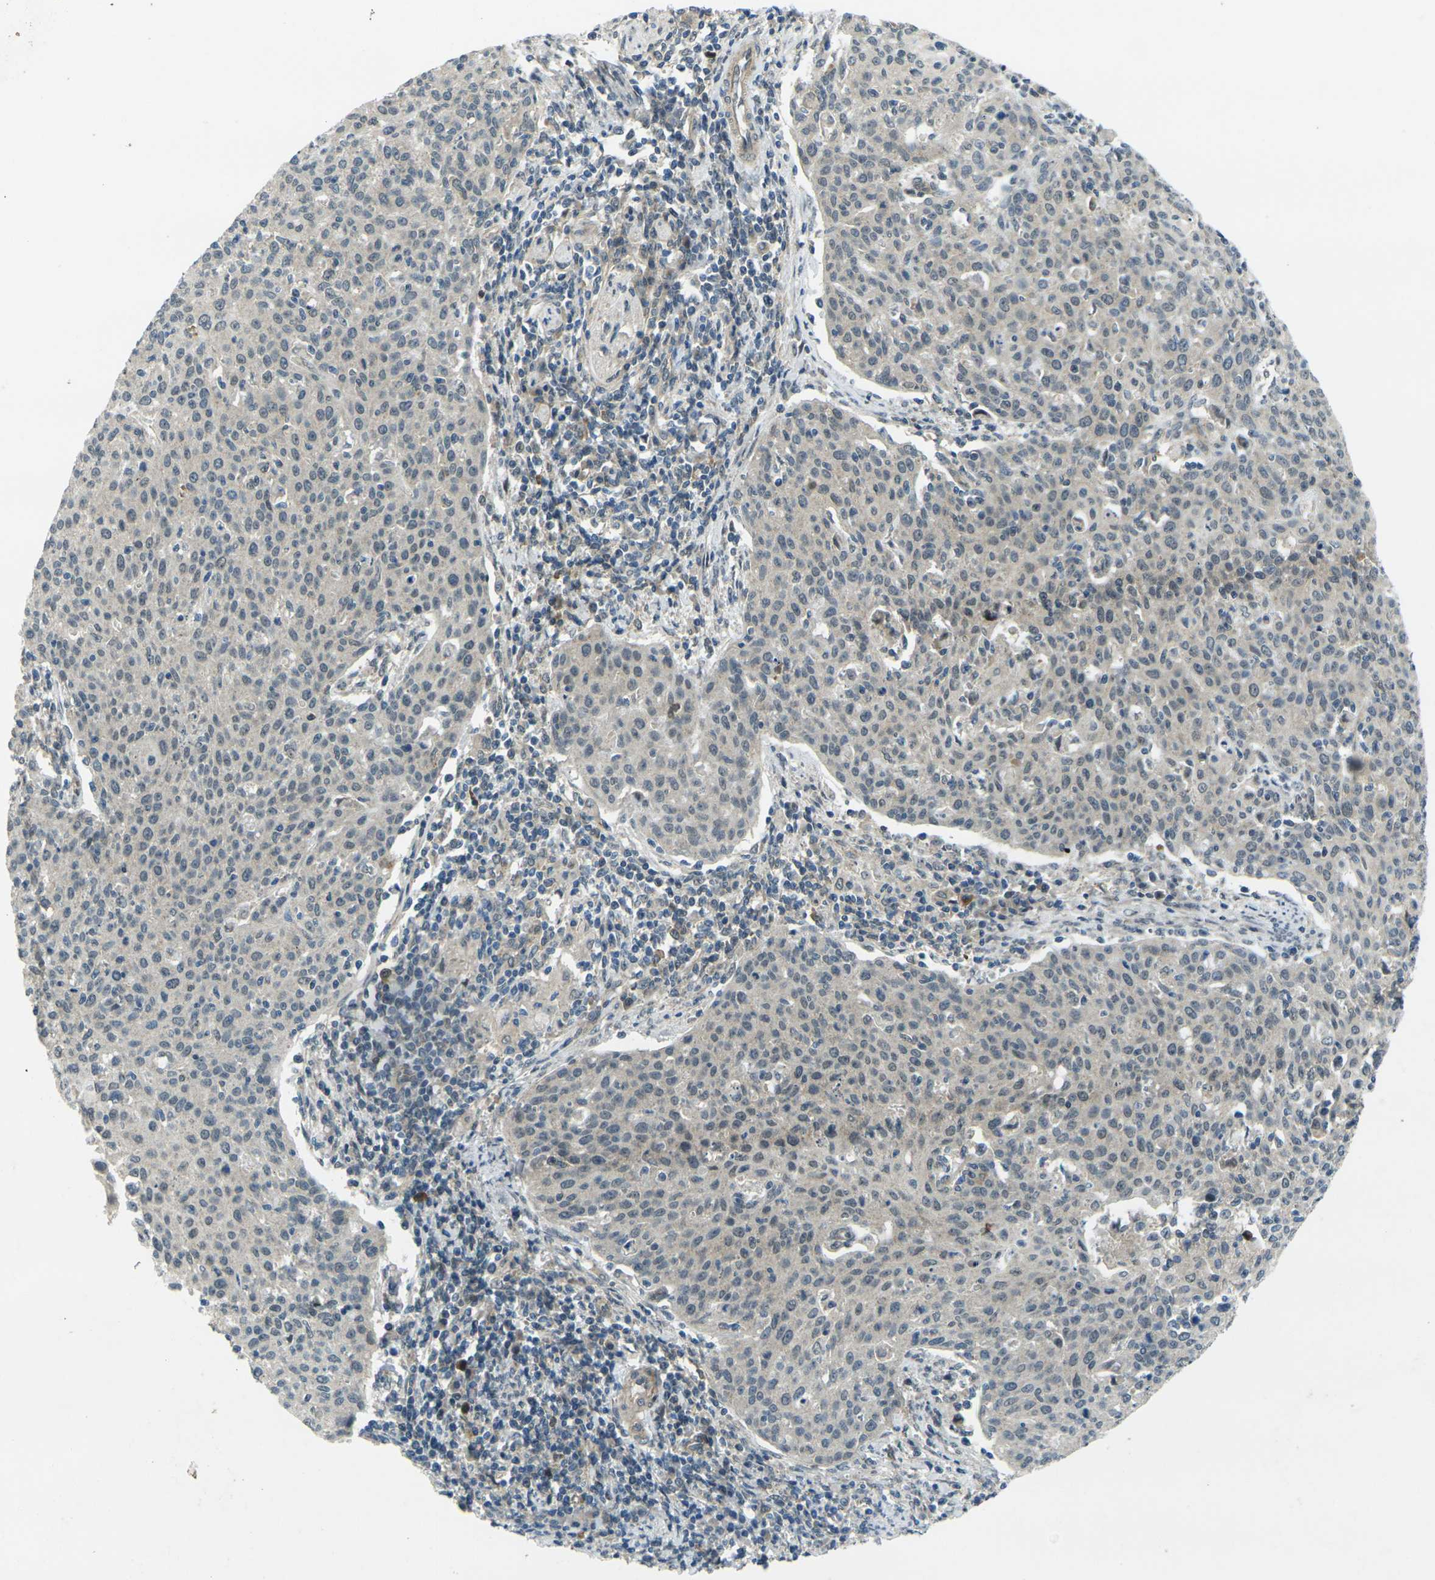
{"staining": {"intensity": "weak", "quantity": "<25%", "location": "cytoplasmic/membranous,nuclear"}, "tissue": "cervical cancer", "cell_type": "Tumor cells", "image_type": "cancer", "snomed": [{"axis": "morphology", "description": "Squamous cell carcinoma, NOS"}, {"axis": "topography", "description": "Cervix"}], "caption": "Protein analysis of cervical cancer (squamous cell carcinoma) displays no significant positivity in tumor cells.", "gene": "KCTD10", "patient": {"sex": "female", "age": 38}}